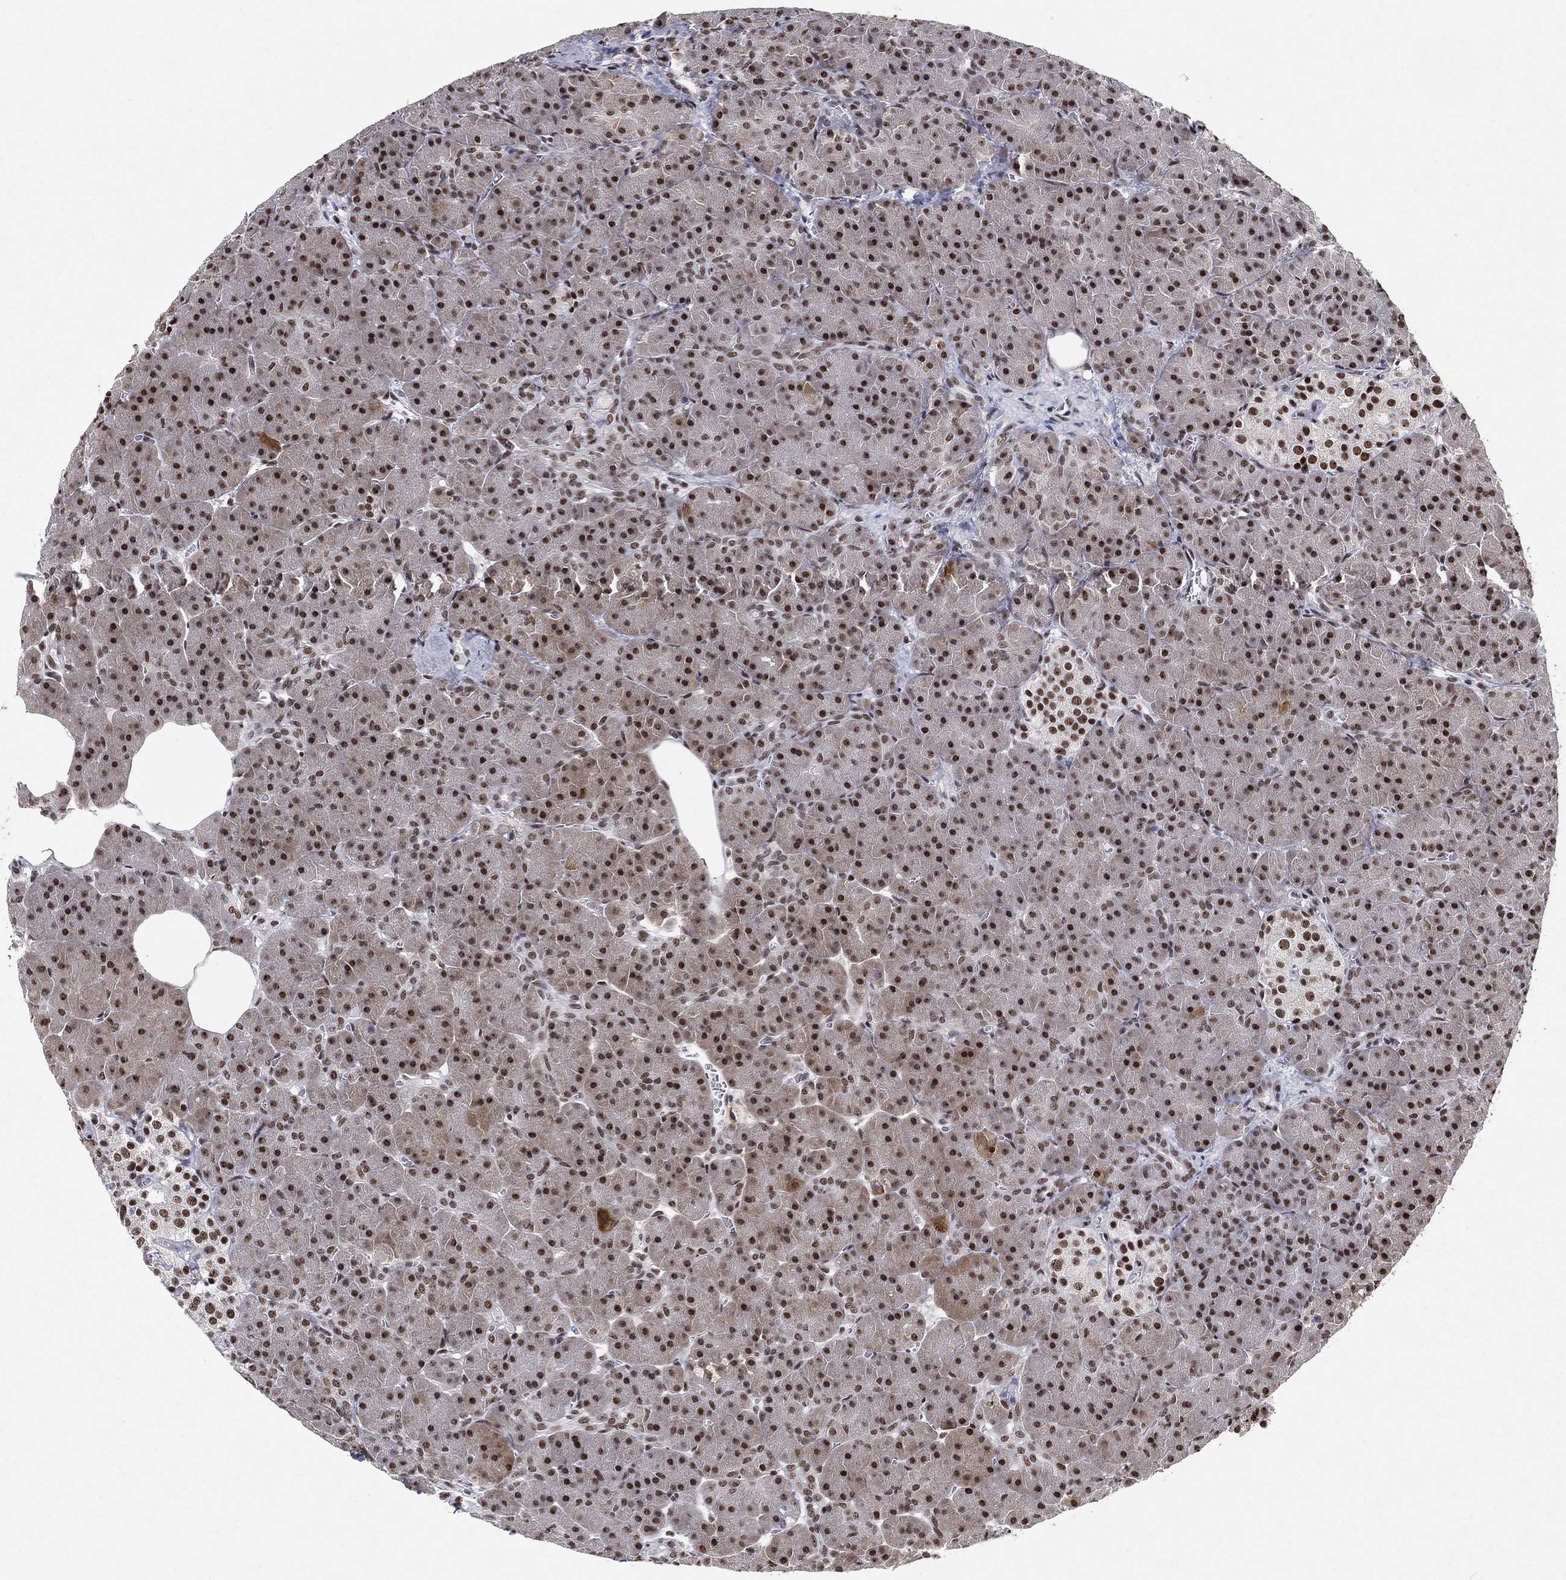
{"staining": {"intensity": "strong", "quantity": ">75%", "location": "nuclear"}, "tissue": "pancreas", "cell_type": "Exocrine glandular cells", "image_type": "normal", "snomed": [{"axis": "morphology", "description": "Normal tissue, NOS"}, {"axis": "topography", "description": "Pancreas"}], "caption": "An image of pancreas stained for a protein demonstrates strong nuclear brown staining in exocrine glandular cells. (IHC, brightfield microscopy, high magnification).", "gene": "DDX27", "patient": {"sex": "male", "age": 61}}